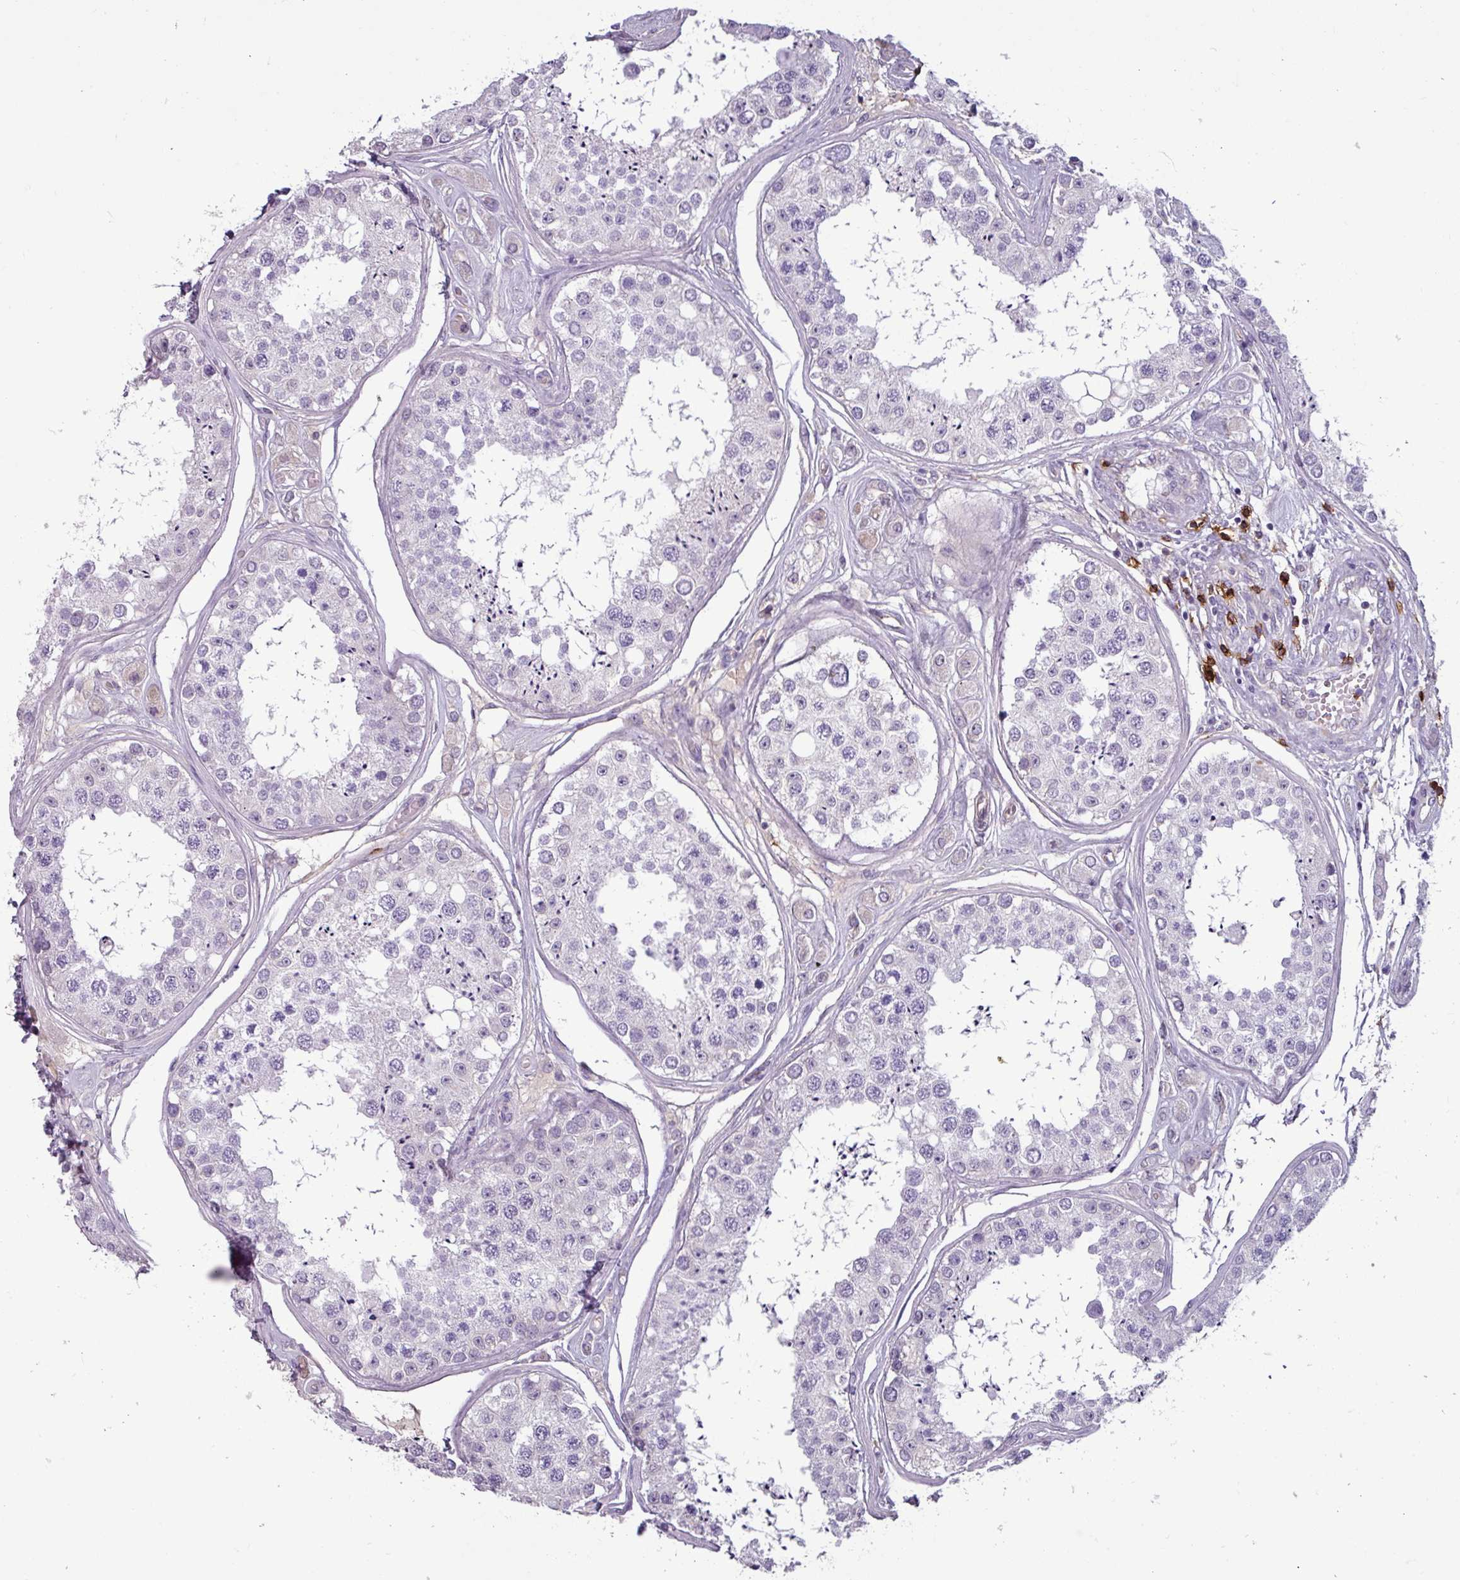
{"staining": {"intensity": "negative", "quantity": "none", "location": "none"}, "tissue": "testis", "cell_type": "Cells in seminiferous ducts", "image_type": "normal", "snomed": [{"axis": "morphology", "description": "Normal tissue, NOS"}, {"axis": "topography", "description": "Testis"}], "caption": "This is an IHC micrograph of unremarkable testis. There is no positivity in cells in seminiferous ducts.", "gene": "CD8A", "patient": {"sex": "male", "age": 25}}